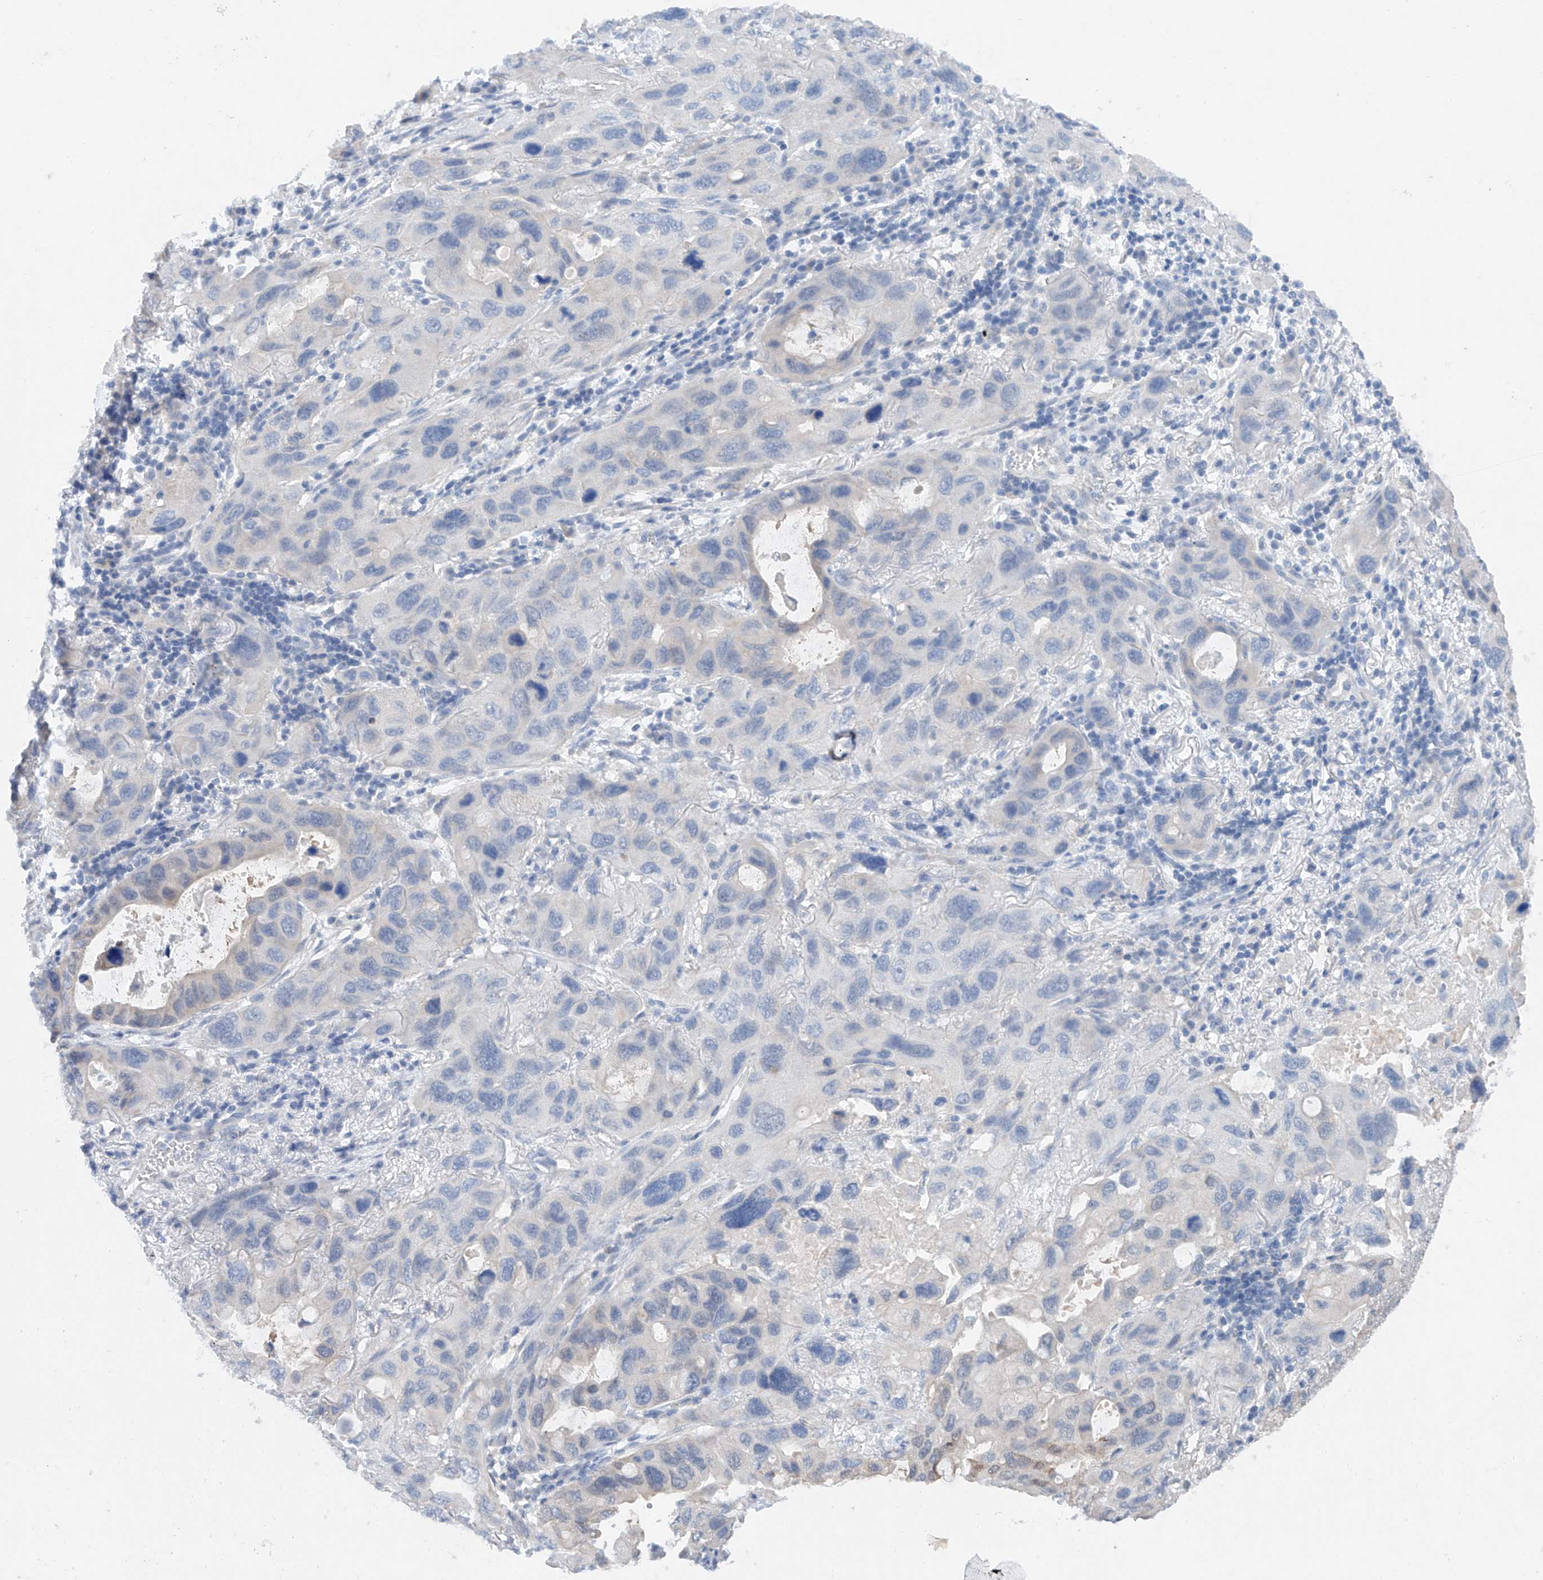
{"staining": {"intensity": "negative", "quantity": "none", "location": "none"}, "tissue": "lung cancer", "cell_type": "Tumor cells", "image_type": "cancer", "snomed": [{"axis": "morphology", "description": "Squamous cell carcinoma, NOS"}, {"axis": "topography", "description": "Lung"}], "caption": "An IHC image of lung cancer is shown. There is no staining in tumor cells of lung cancer.", "gene": "FUCA2", "patient": {"sex": "female", "age": 73}}